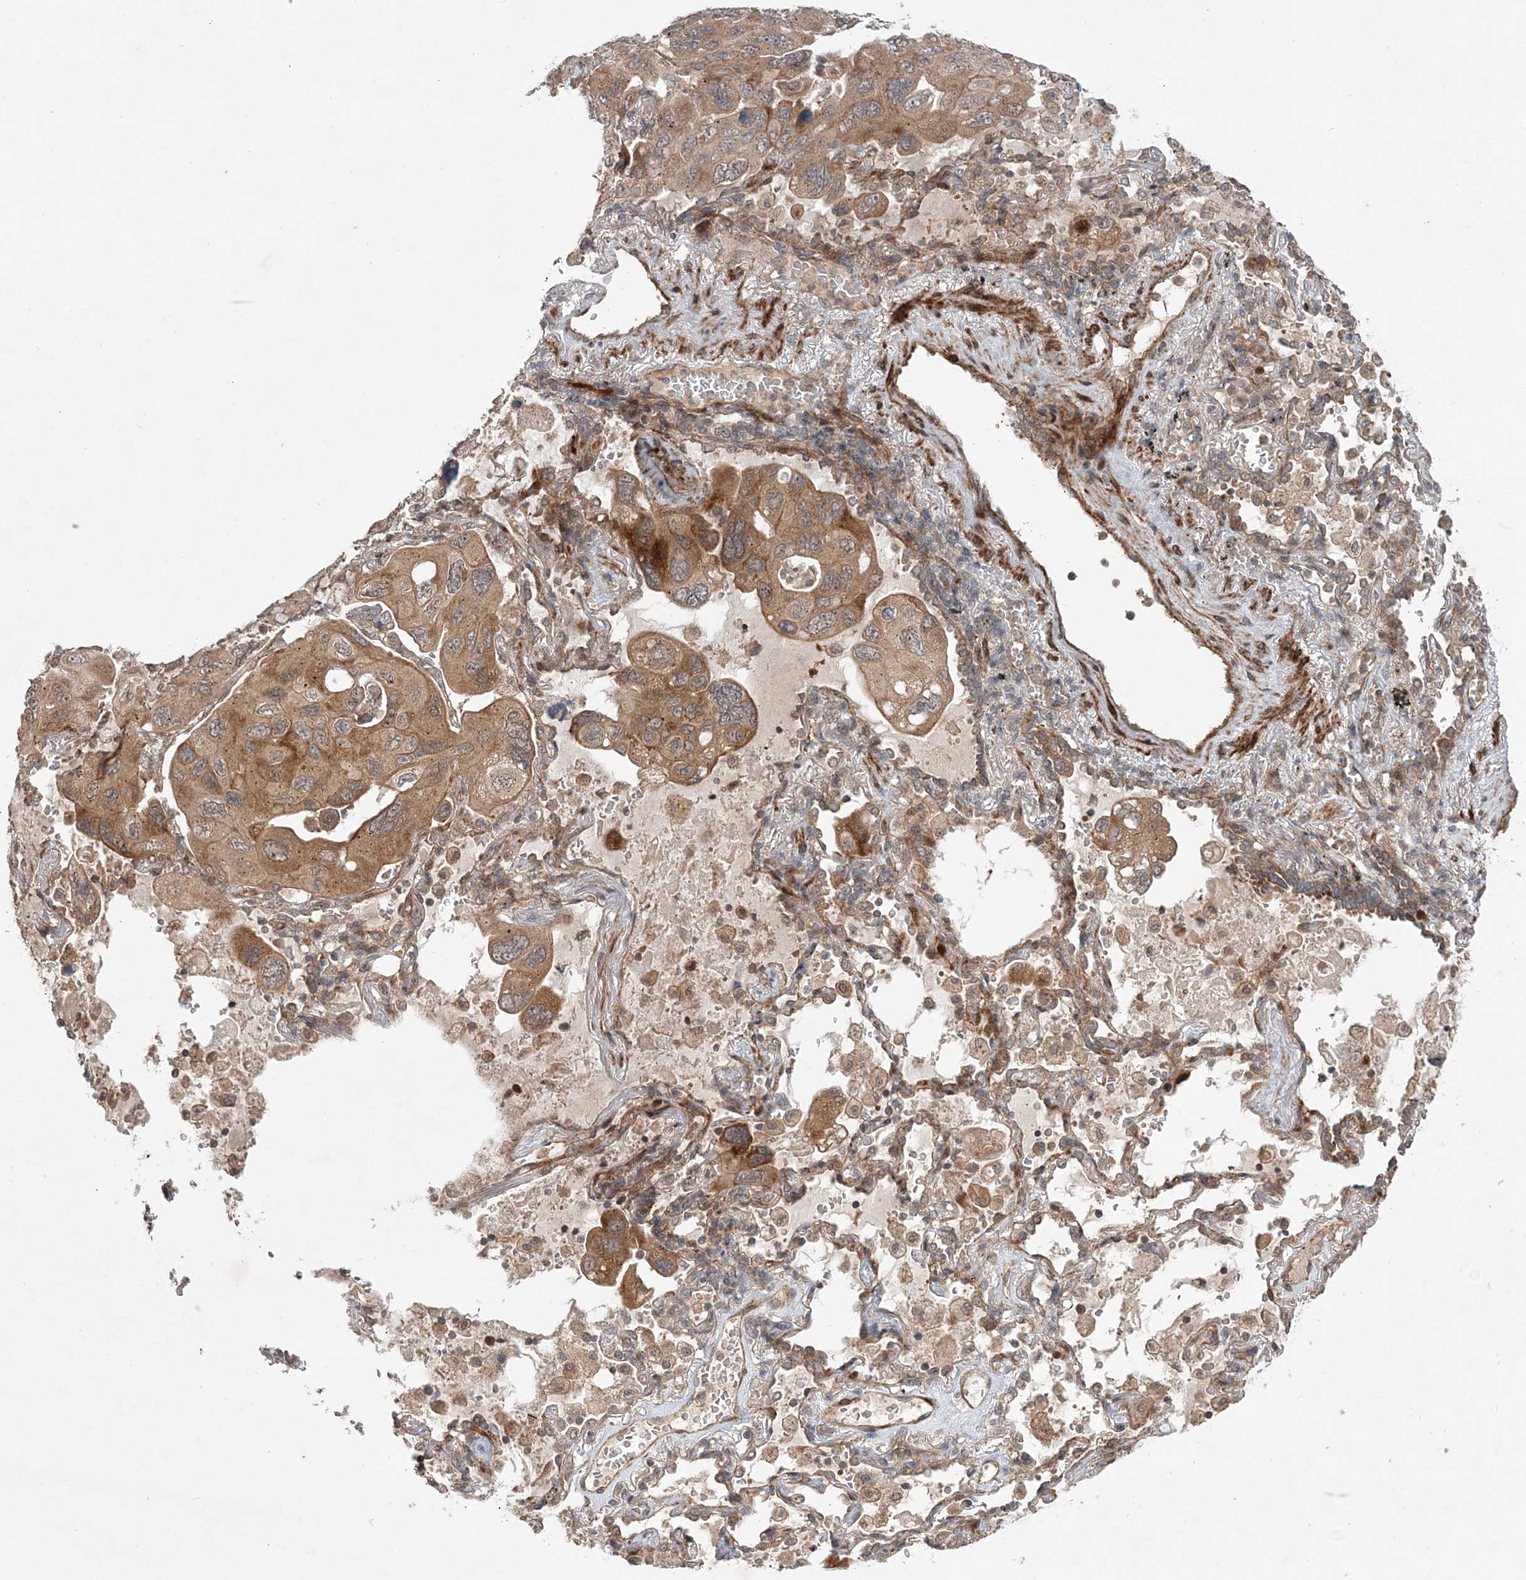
{"staining": {"intensity": "moderate", "quantity": ">75%", "location": "cytoplasmic/membranous"}, "tissue": "lung cancer", "cell_type": "Tumor cells", "image_type": "cancer", "snomed": [{"axis": "morphology", "description": "Squamous cell carcinoma, NOS"}, {"axis": "topography", "description": "Lung"}], "caption": "The immunohistochemical stain labels moderate cytoplasmic/membranous expression in tumor cells of squamous cell carcinoma (lung) tissue. (brown staining indicates protein expression, while blue staining denotes nuclei).", "gene": "UBTD2", "patient": {"sex": "female", "age": 73}}